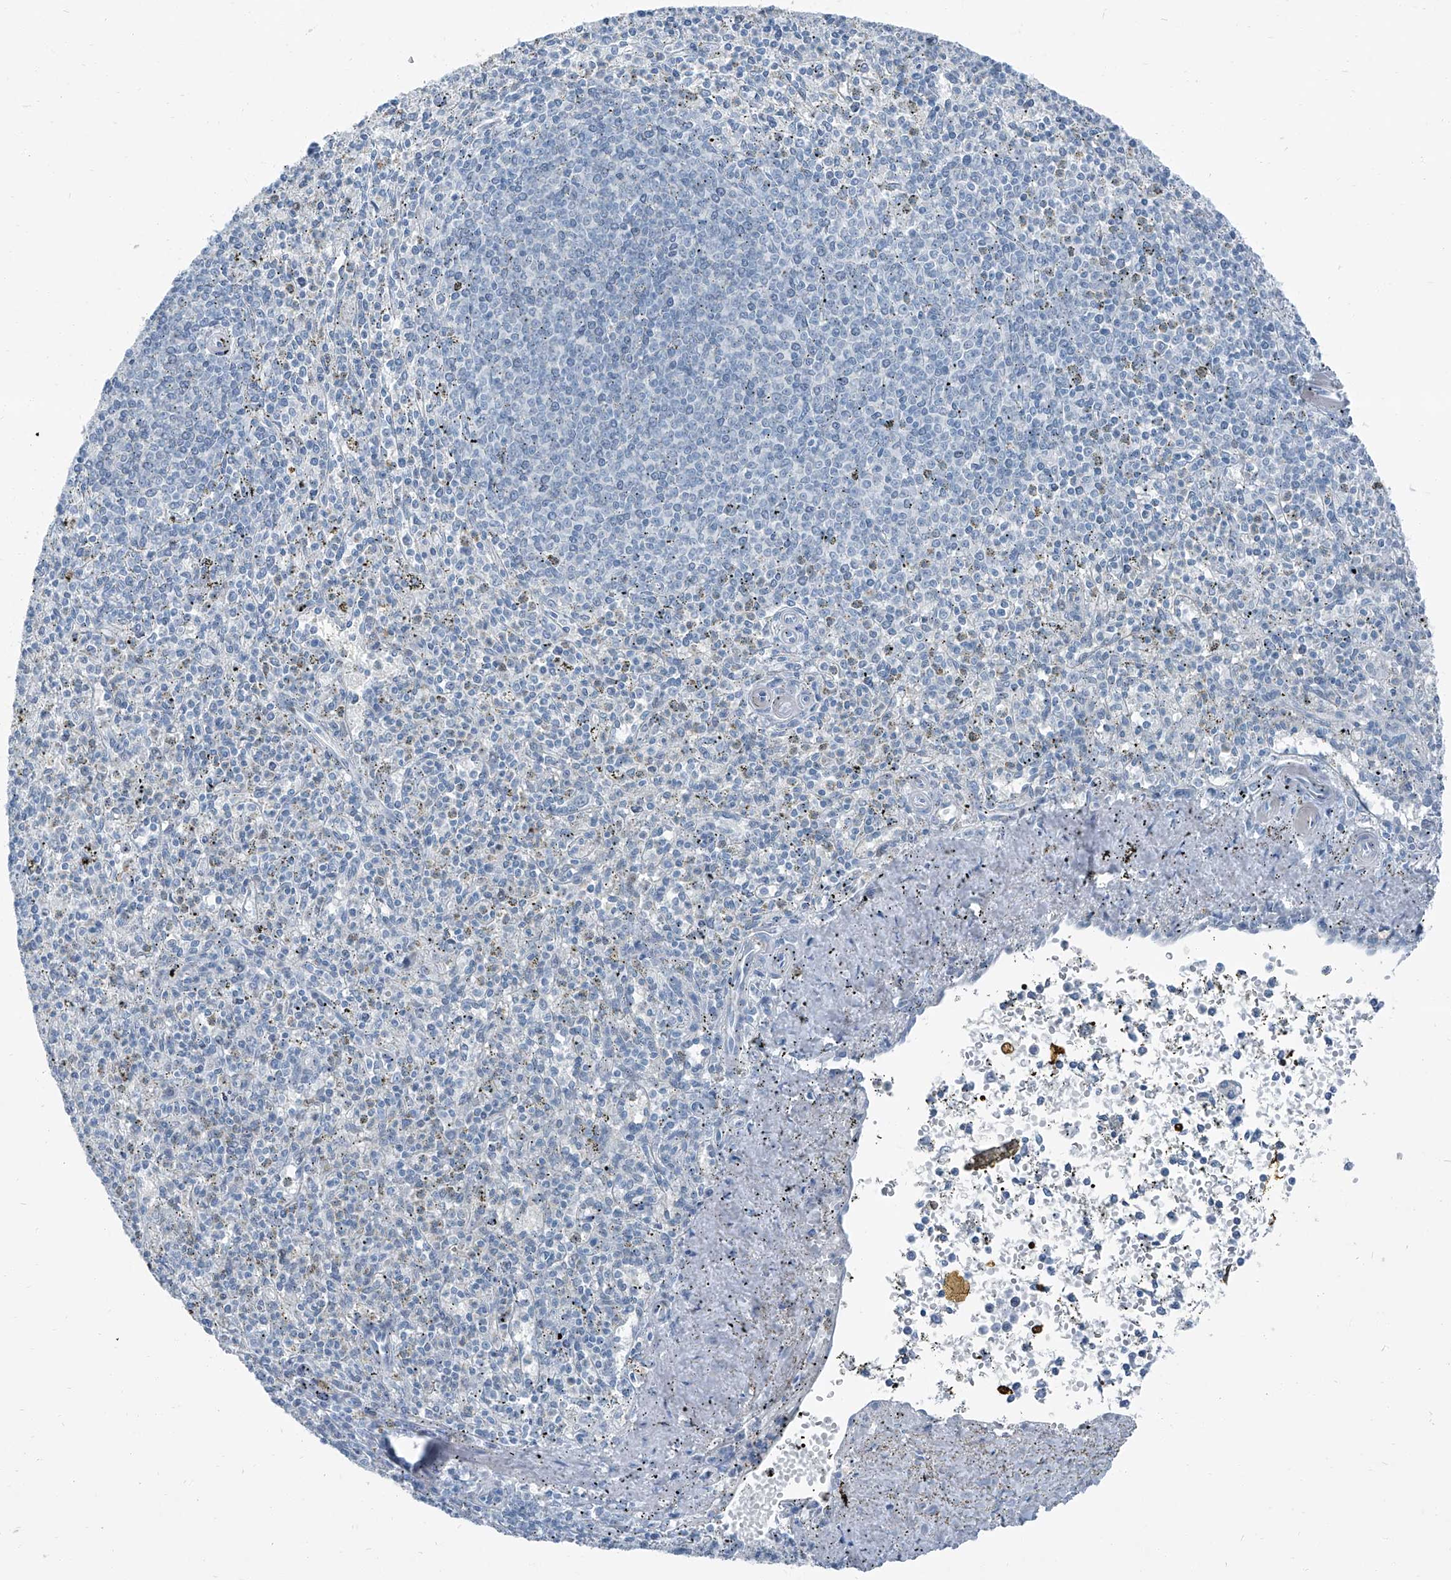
{"staining": {"intensity": "negative", "quantity": "none", "location": "none"}, "tissue": "spleen", "cell_type": "Cells in red pulp", "image_type": "normal", "snomed": [{"axis": "morphology", "description": "Normal tissue, NOS"}, {"axis": "topography", "description": "Spleen"}], "caption": "High magnification brightfield microscopy of normal spleen stained with DAB (3,3'-diaminobenzidine) (brown) and counterstained with hematoxylin (blue): cells in red pulp show no significant expression. (Immunohistochemistry (ihc), brightfield microscopy, high magnification).", "gene": "RGN", "patient": {"sex": "male", "age": 72}}